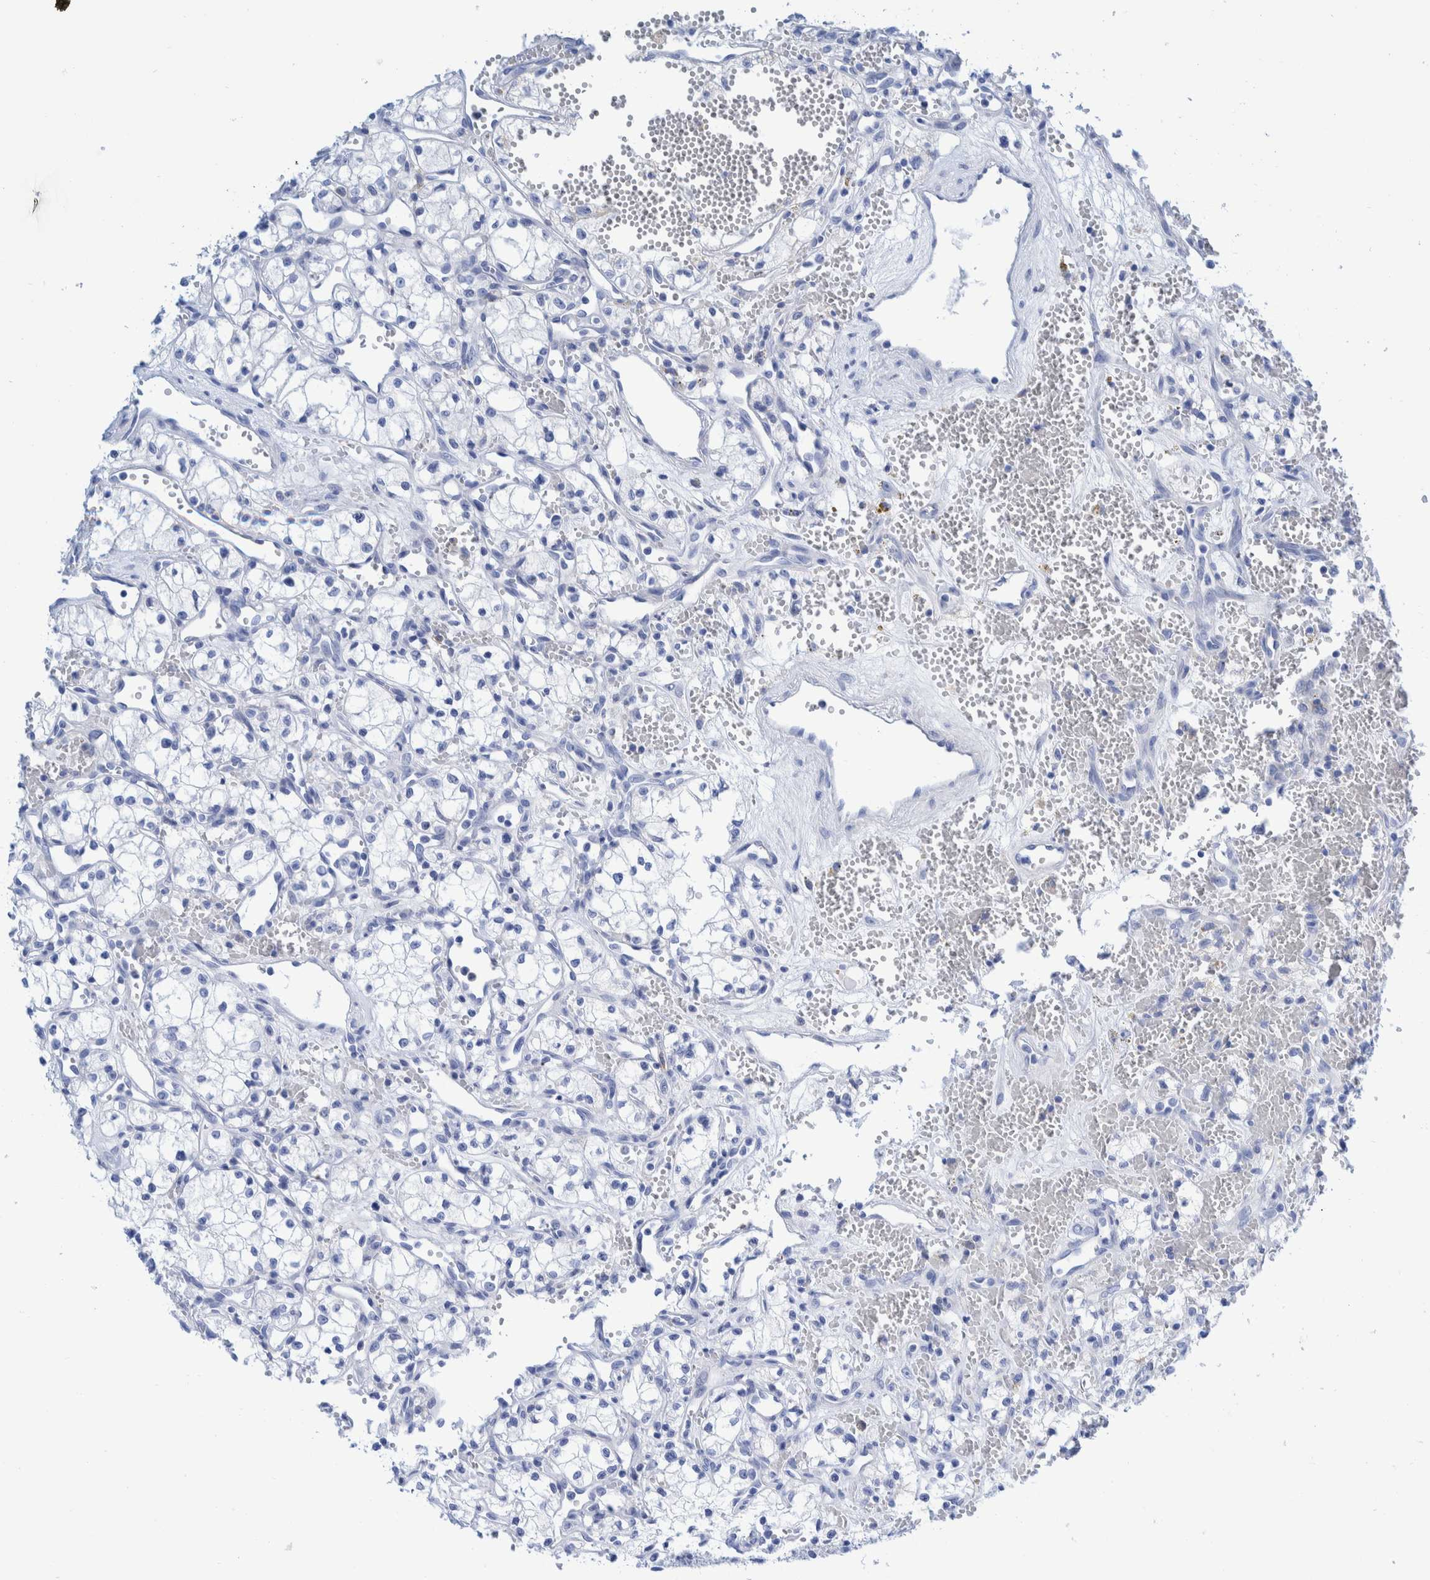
{"staining": {"intensity": "negative", "quantity": "none", "location": "none"}, "tissue": "renal cancer", "cell_type": "Tumor cells", "image_type": "cancer", "snomed": [{"axis": "morphology", "description": "Adenocarcinoma, NOS"}, {"axis": "topography", "description": "Kidney"}], "caption": "Micrograph shows no protein staining in tumor cells of adenocarcinoma (renal) tissue.", "gene": "KRT14", "patient": {"sex": "male", "age": 59}}